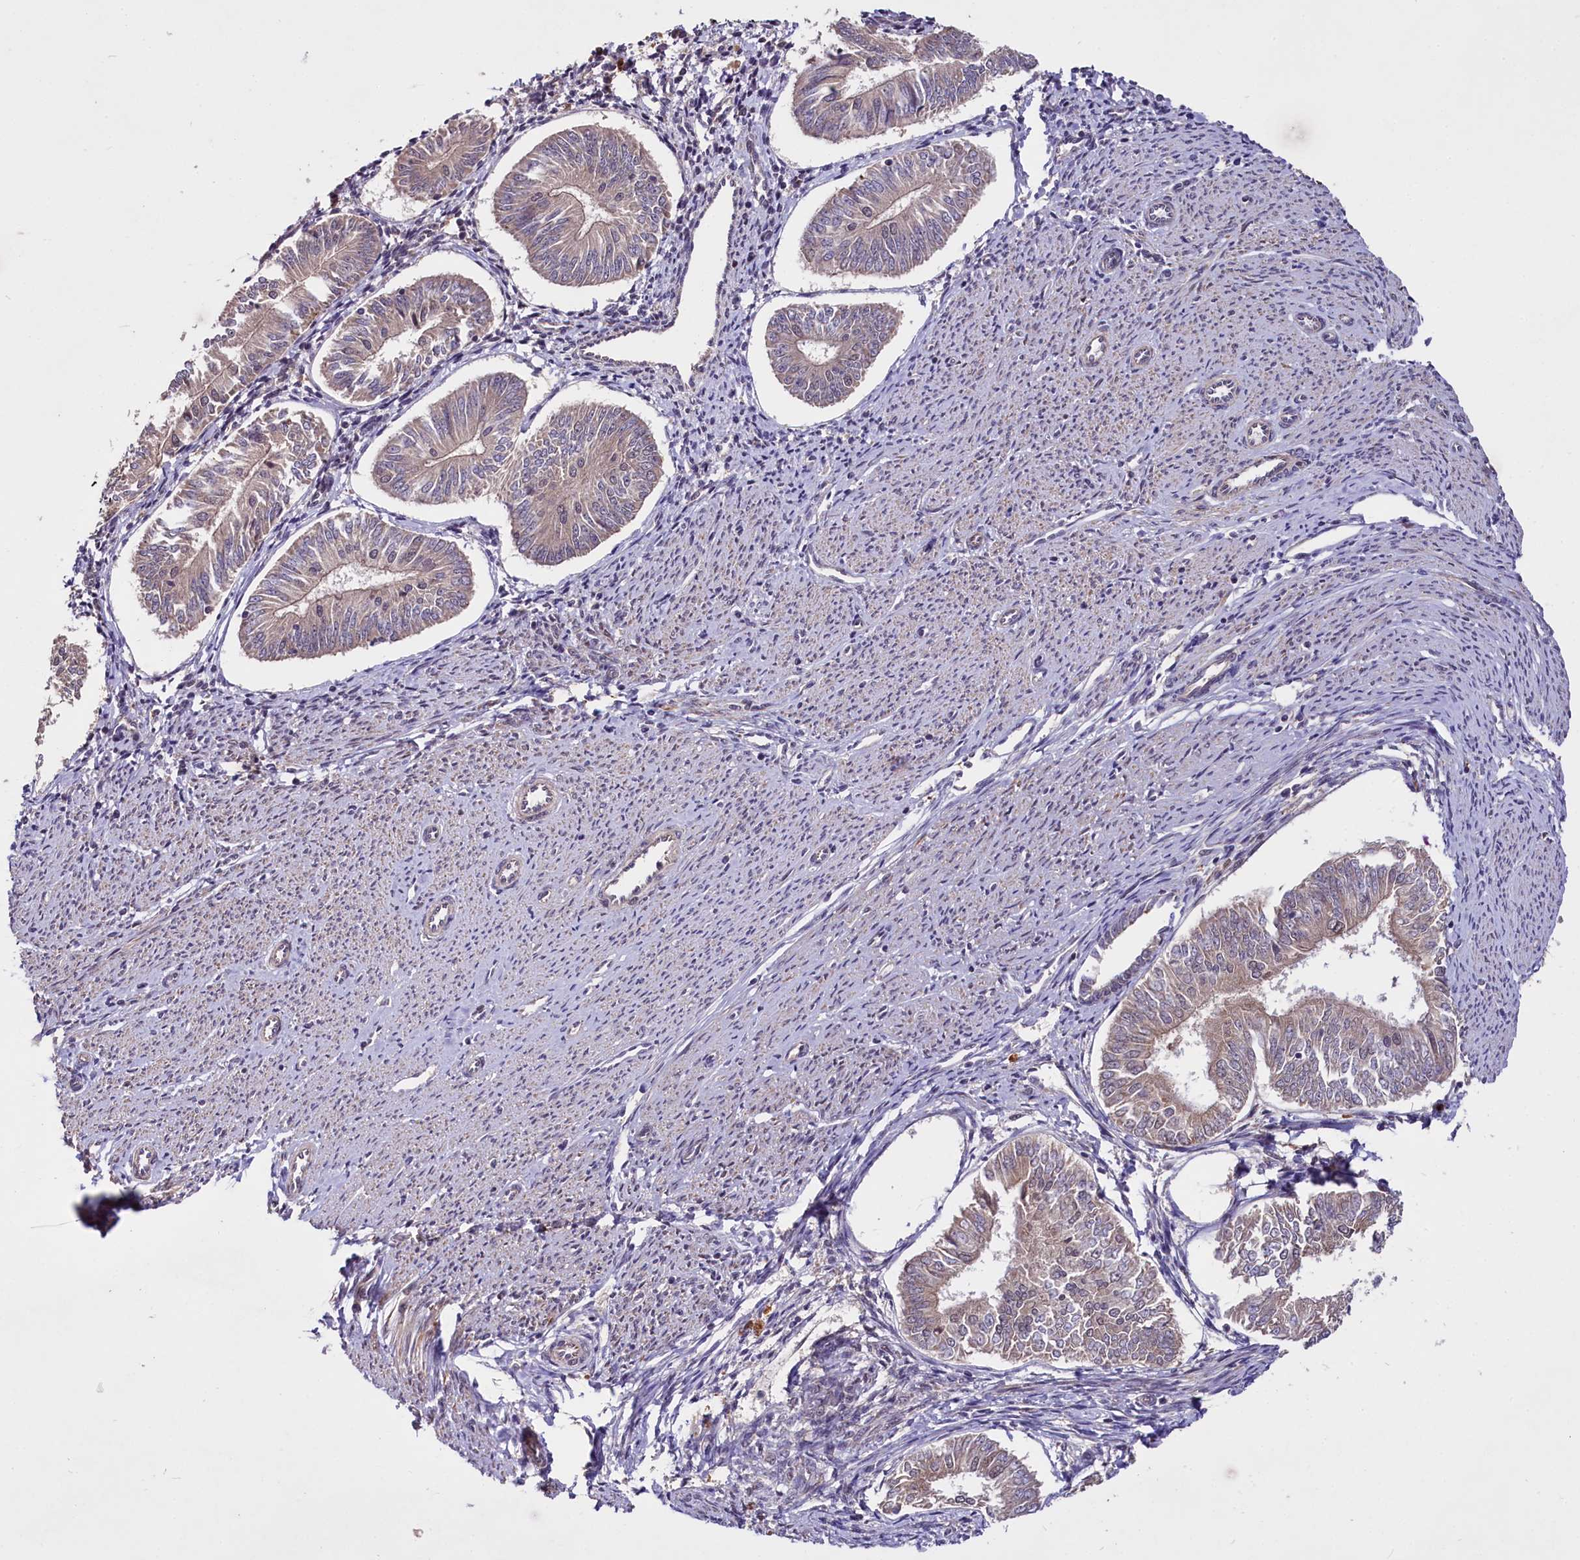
{"staining": {"intensity": "weak", "quantity": "<25%", "location": "cytoplasmic/membranous"}, "tissue": "endometrial cancer", "cell_type": "Tumor cells", "image_type": "cancer", "snomed": [{"axis": "morphology", "description": "Adenocarcinoma, NOS"}, {"axis": "topography", "description": "Endometrium"}], "caption": "Histopathology image shows no protein expression in tumor cells of endometrial adenocarcinoma tissue.", "gene": "UBE3A", "patient": {"sex": "female", "age": 58}}